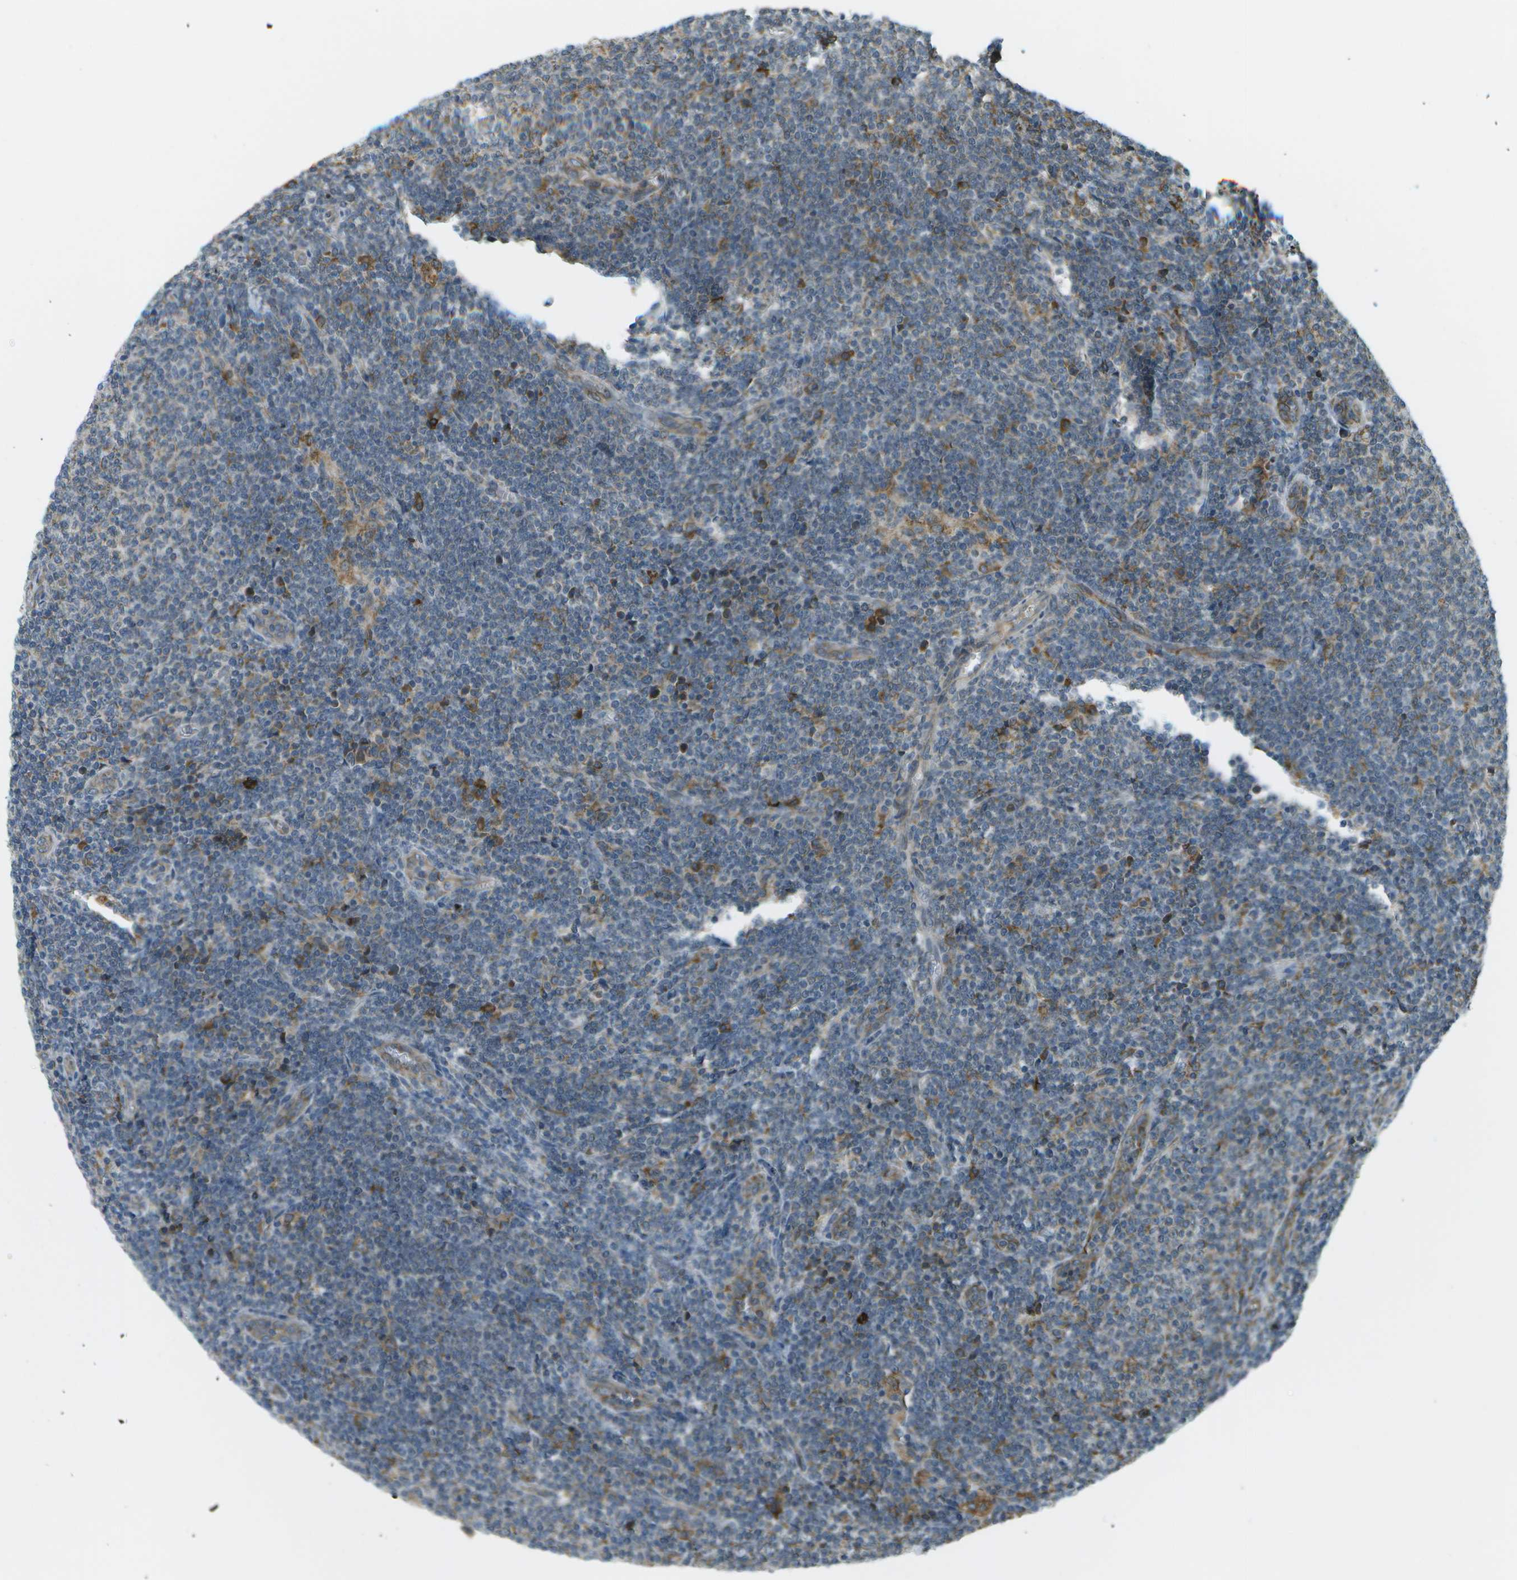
{"staining": {"intensity": "moderate", "quantity": "<25%", "location": "cytoplasmic/membranous"}, "tissue": "lymphoma", "cell_type": "Tumor cells", "image_type": "cancer", "snomed": [{"axis": "morphology", "description": "Malignant lymphoma, non-Hodgkin's type, Low grade"}, {"axis": "topography", "description": "Lymph node"}], "caption": "This is an image of IHC staining of lymphoma, which shows moderate positivity in the cytoplasmic/membranous of tumor cells.", "gene": "USP30", "patient": {"sex": "male", "age": 66}}